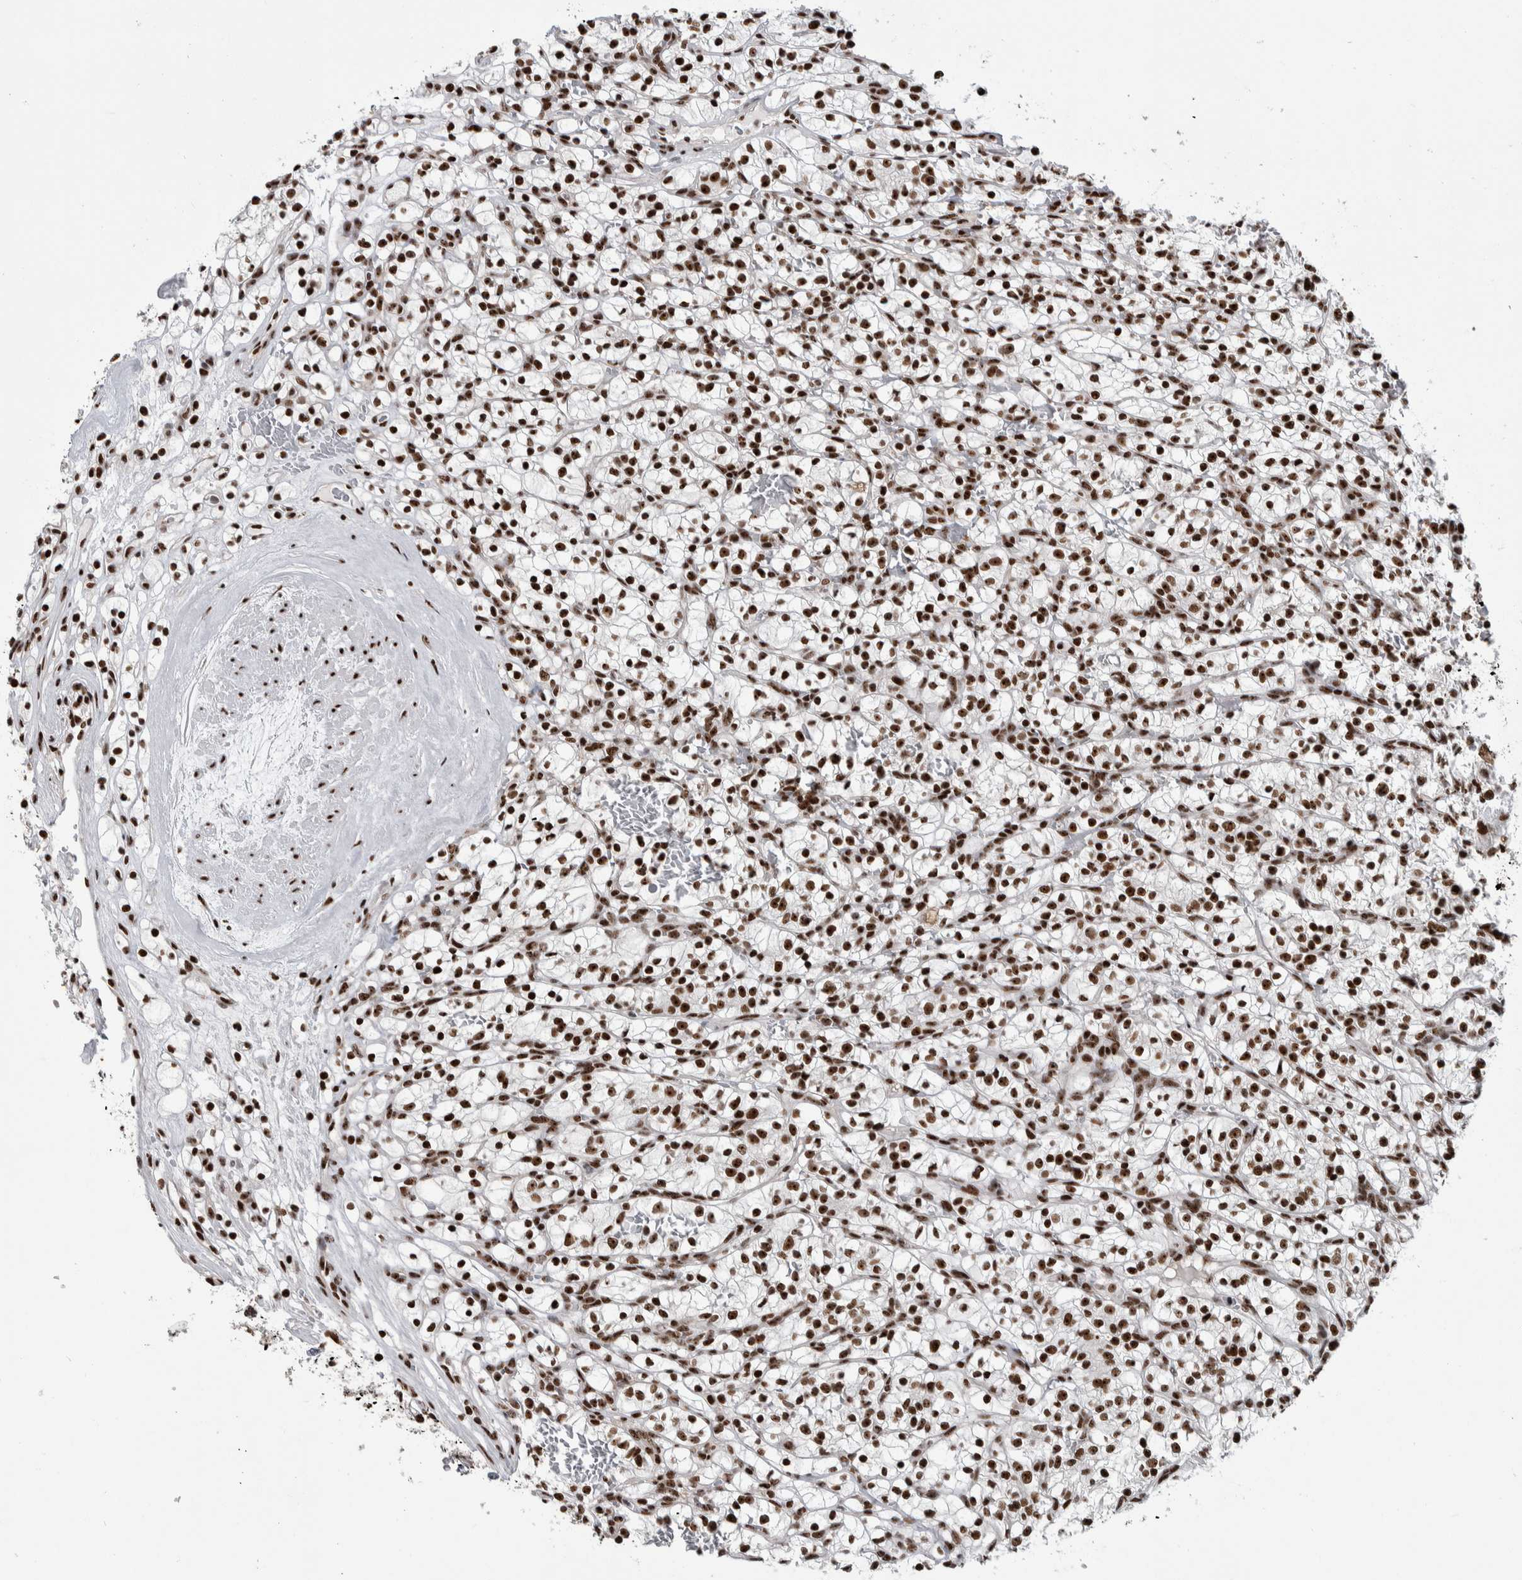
{"staining": {"intensity": "strong", "quantity": ">75%", "location": "nuclear"}, "tissue": "renal cancer", "cell_type": "Tumor cells", "image_type": "cancer", "snomed": [{"axis": "morphology", "description": "Adenocarcinoma, NOS"}, {"axis": "topography", "description": "Kidney"}], "caption": "Human adenocarcinoma (renal) stained with a protein marker reveals strong staining in tumor cells.", "gene": "NCL", "patient": {"sex": "female", "age": 57}}